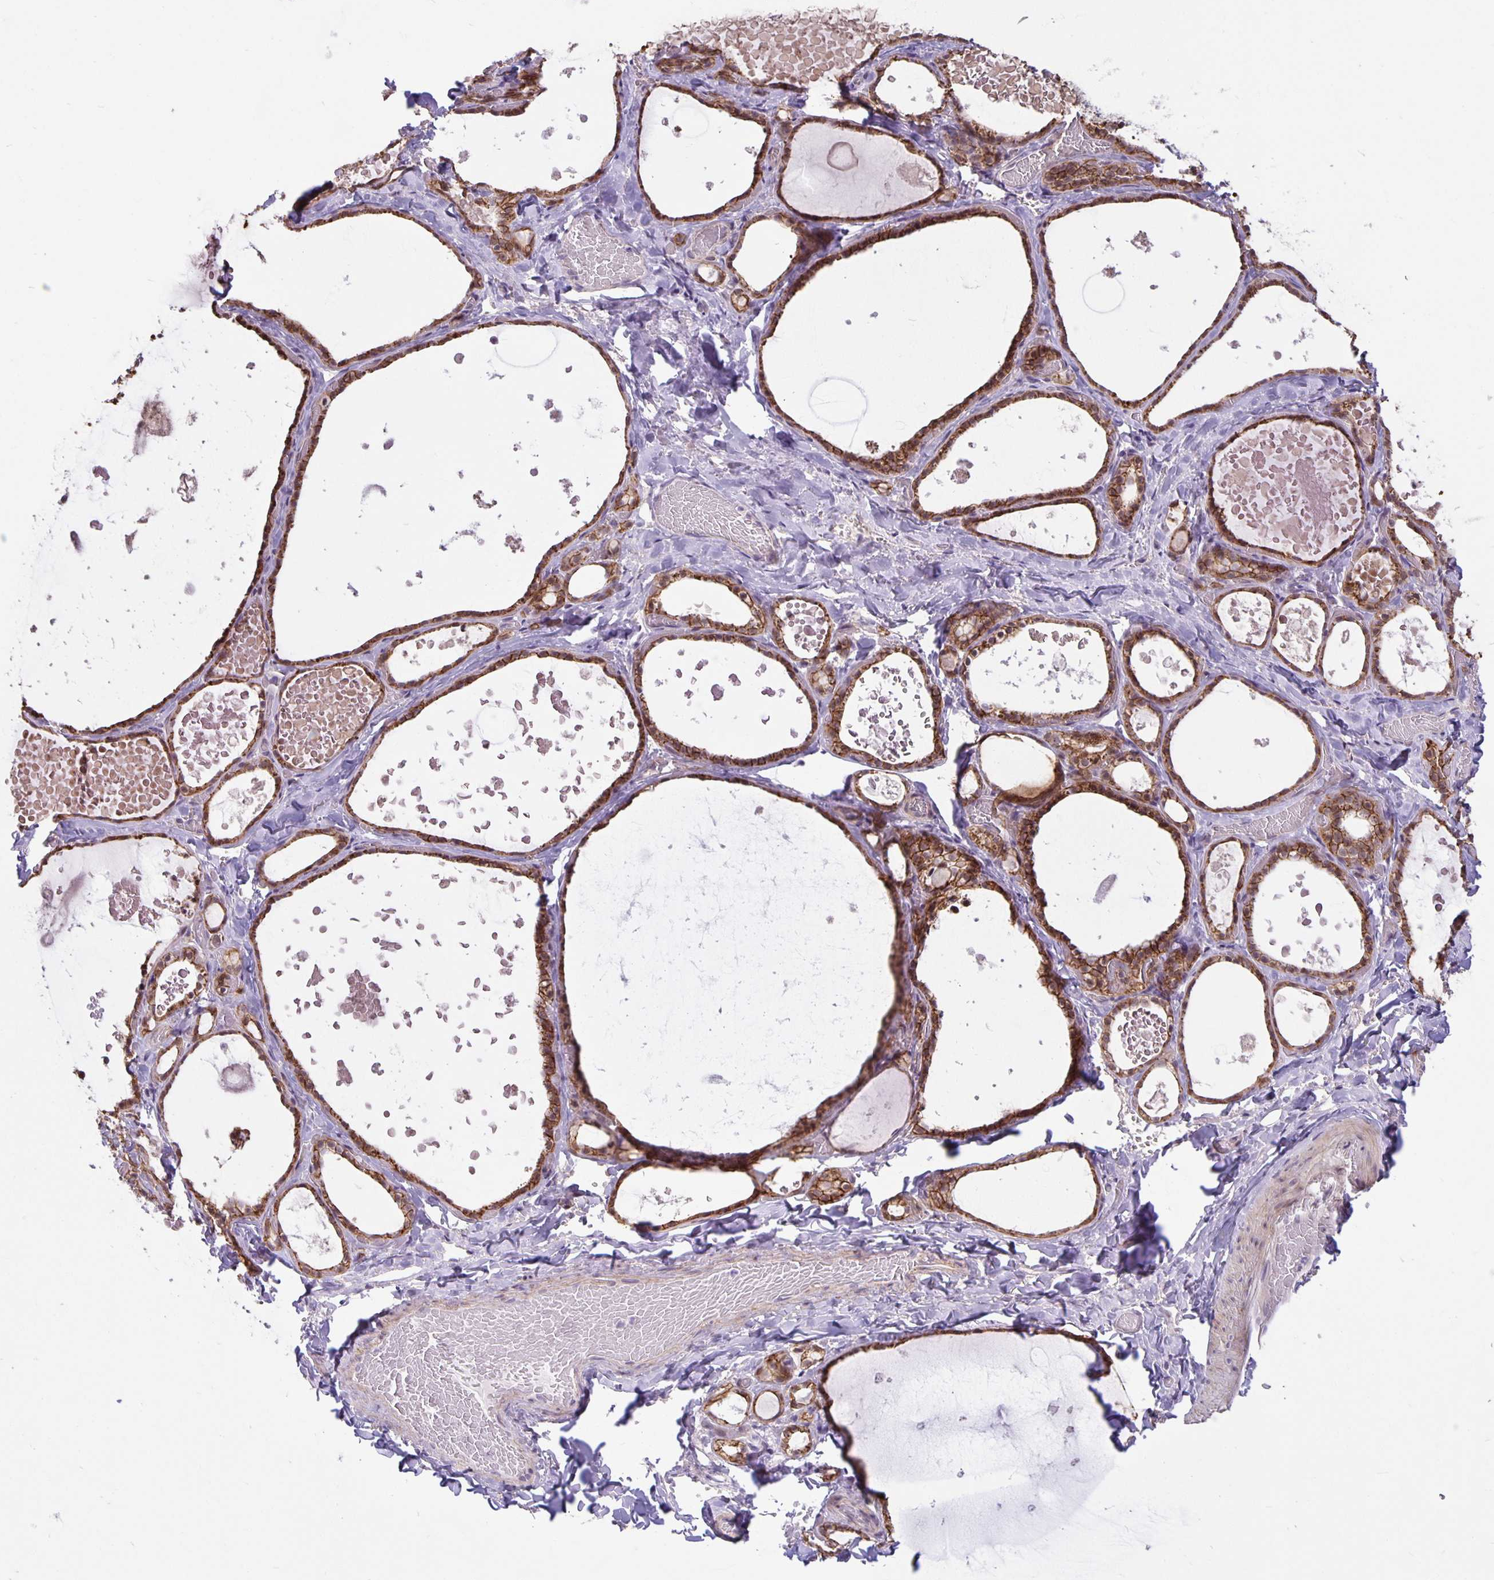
{"staining": {"intensity": "moderate", "quantity": ">75%", "location": "cytoplasmic/membranous"}, "tissue": "thyroid gland", "cell_type": "Glandular cells", "image_type": "normal", "snomed": [{"axis": "morphology", "description": "Normal tissue, NOS"}, {"axis": "topography", "description": "Thyroid gland"}], "caption": "Human thyroid gland stained with a brown dye exhibits moderate cytoplasmic/membranous positive positivity in approximately >75% of glandular cells.", "gene": "ARVCF", "patient": {"sex": "female", "age": 56}}